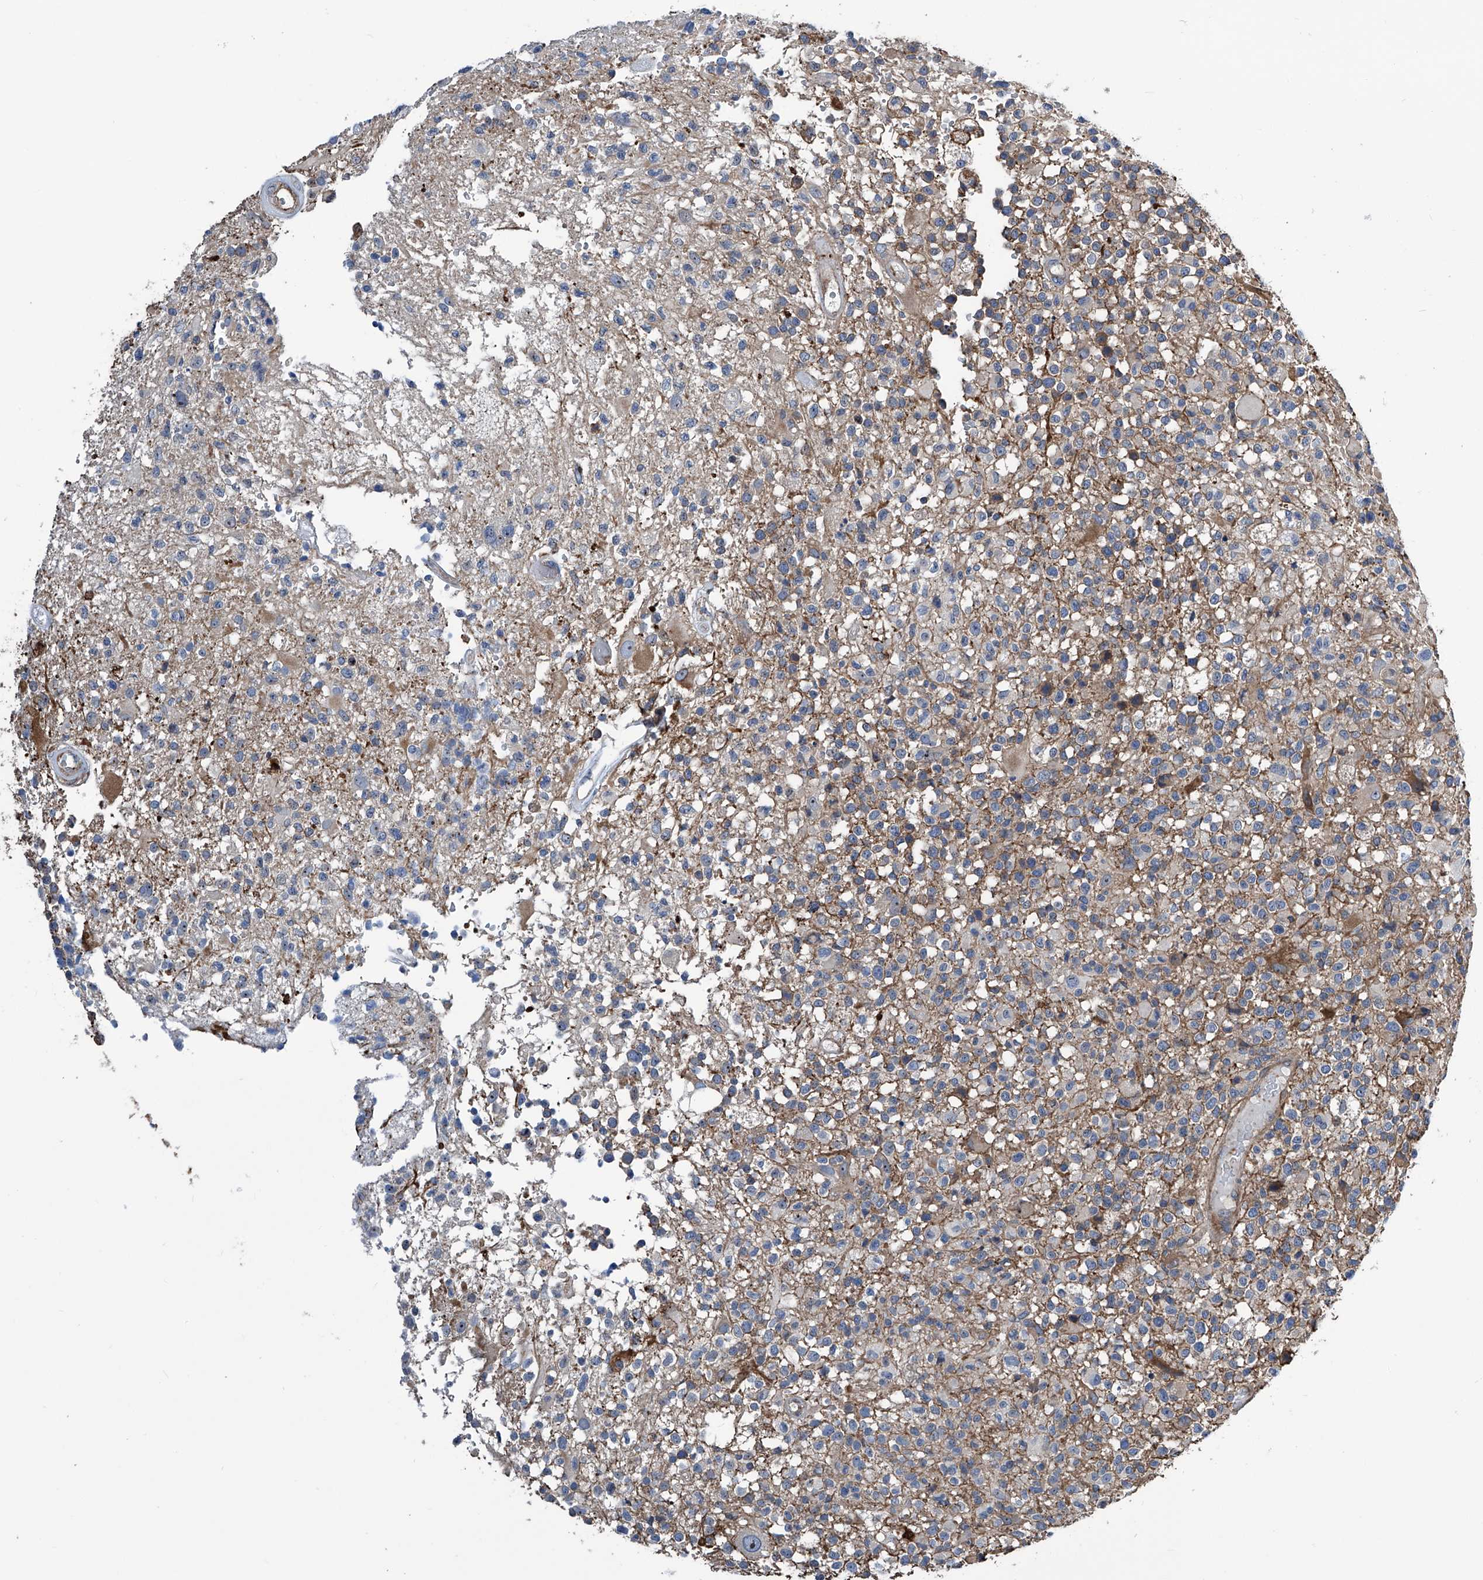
{"staining": {"intensity": "weak", "quantity": "<25%", "location": "cytoplasmic/membranous"}, "tissue": "glioma", "cell_type": "Tumor cells", "image_type": "cancer", "snomed": [{"axis": "morphology", "description": "Glioma, malignant, High grade"}, {"axis": "morphology", "description": "Glioblastoma, NOS"}, {"axis": "topography", "description": "Brain"}], "caption": "The immunohistochemistry micrograph has no significant staining in tumor cells of glioma tissue. (DAB immunohistochemistry visualized using brightfield microscopy, high magnification).", "gene": "ZNF484", "patient": {"sex": "male", "age": 60}}